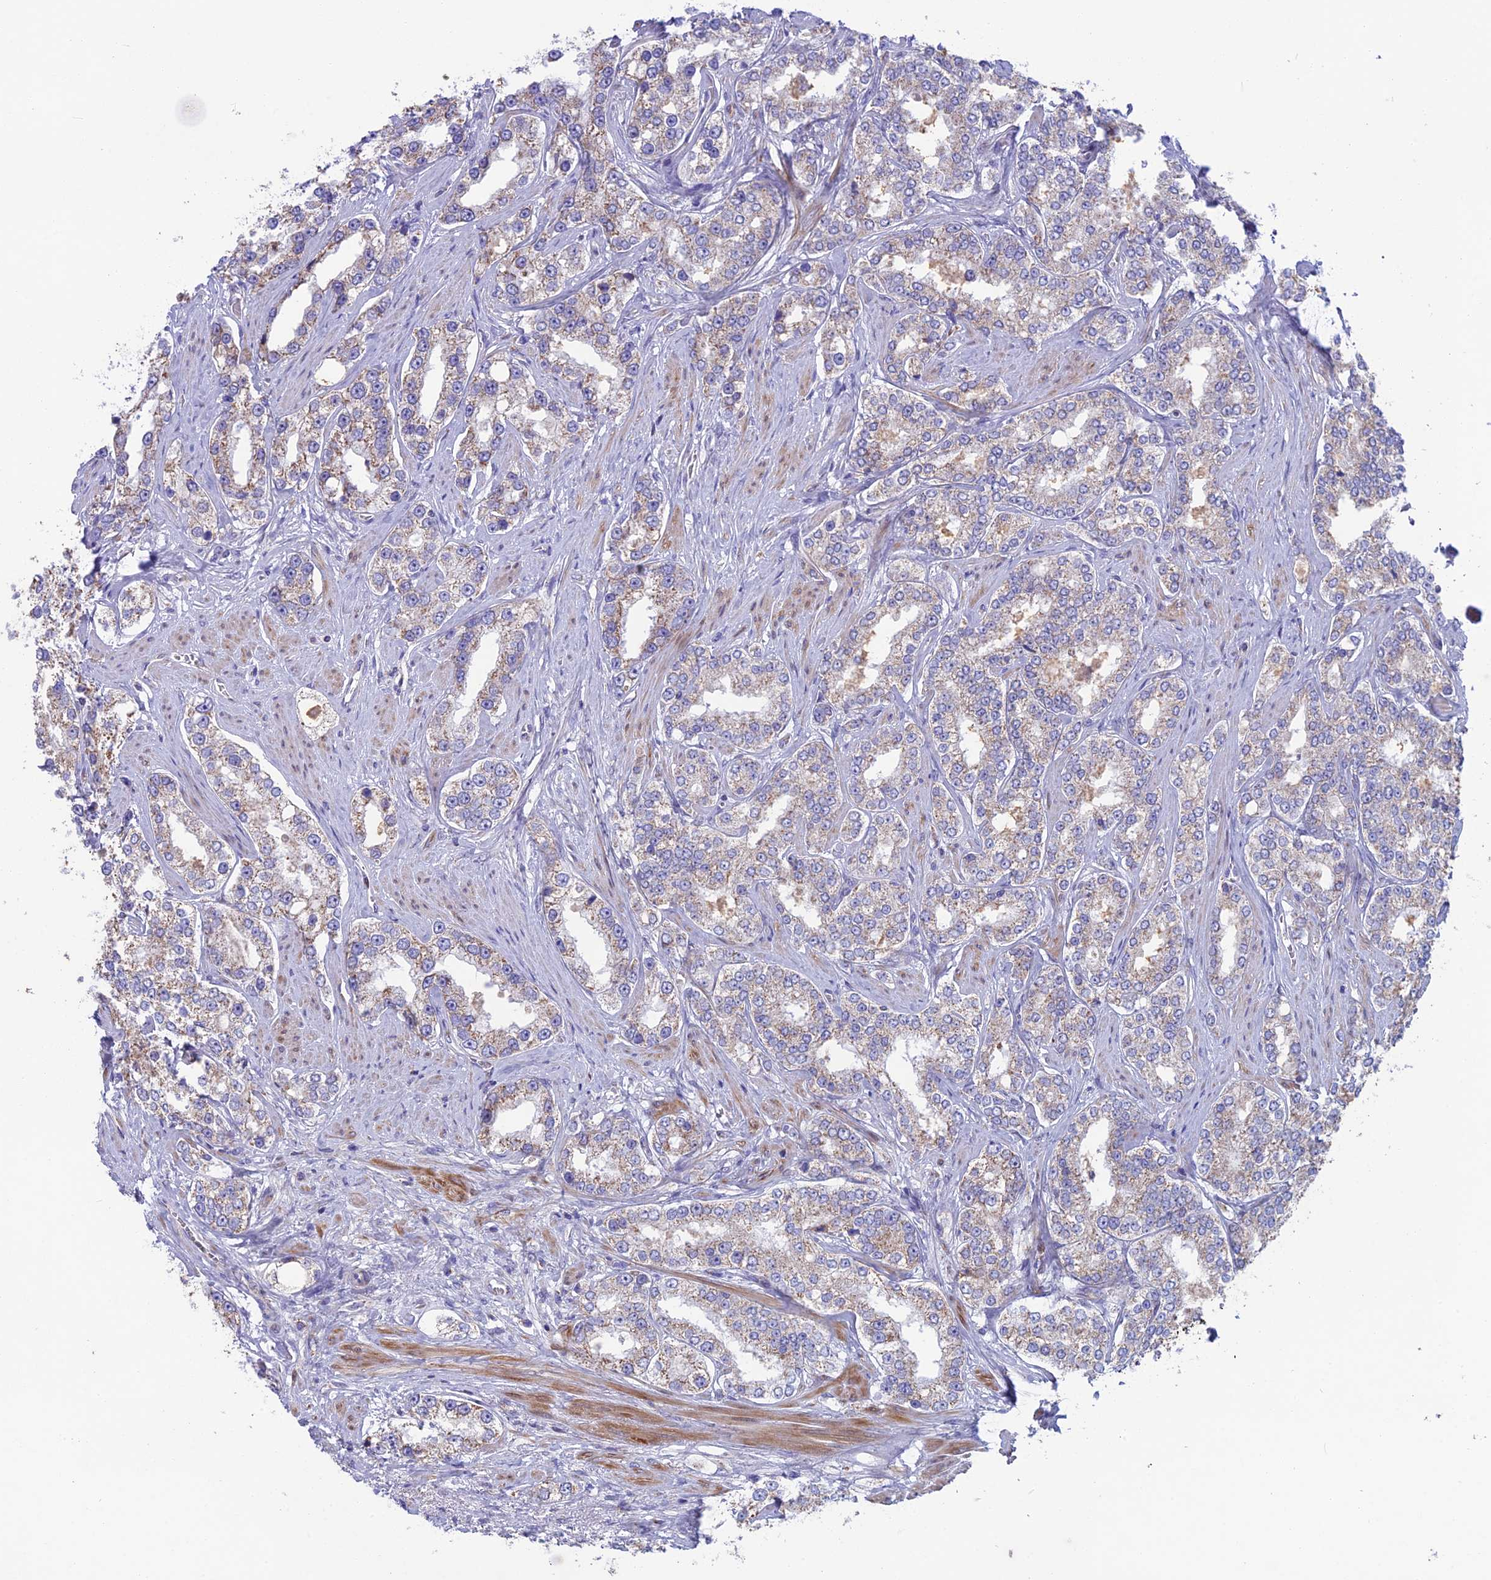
{"staining": {"intensity": "weak", "quantity": ">75%", "location": "cytoplasmic/membranous"}, "tissue": "prostate cancer", "cell_type": "Tumor cells", "image_type": "cancer", "snomed": [{"axis": "morphology", "description": "Normal tissue, NOS"}, {"axis": "morphology", "description": "Adenocarcinoma, High grade"}, {"axis": "topography", "description": "Prostate"}], "caption": "Prostate cancer stained with a brown dye shows weak cytoplasmic/membranous positive positivity in about >75% of tumor cells.", "gene": "CS", "patient": {"sex": "male", "age": 83}}